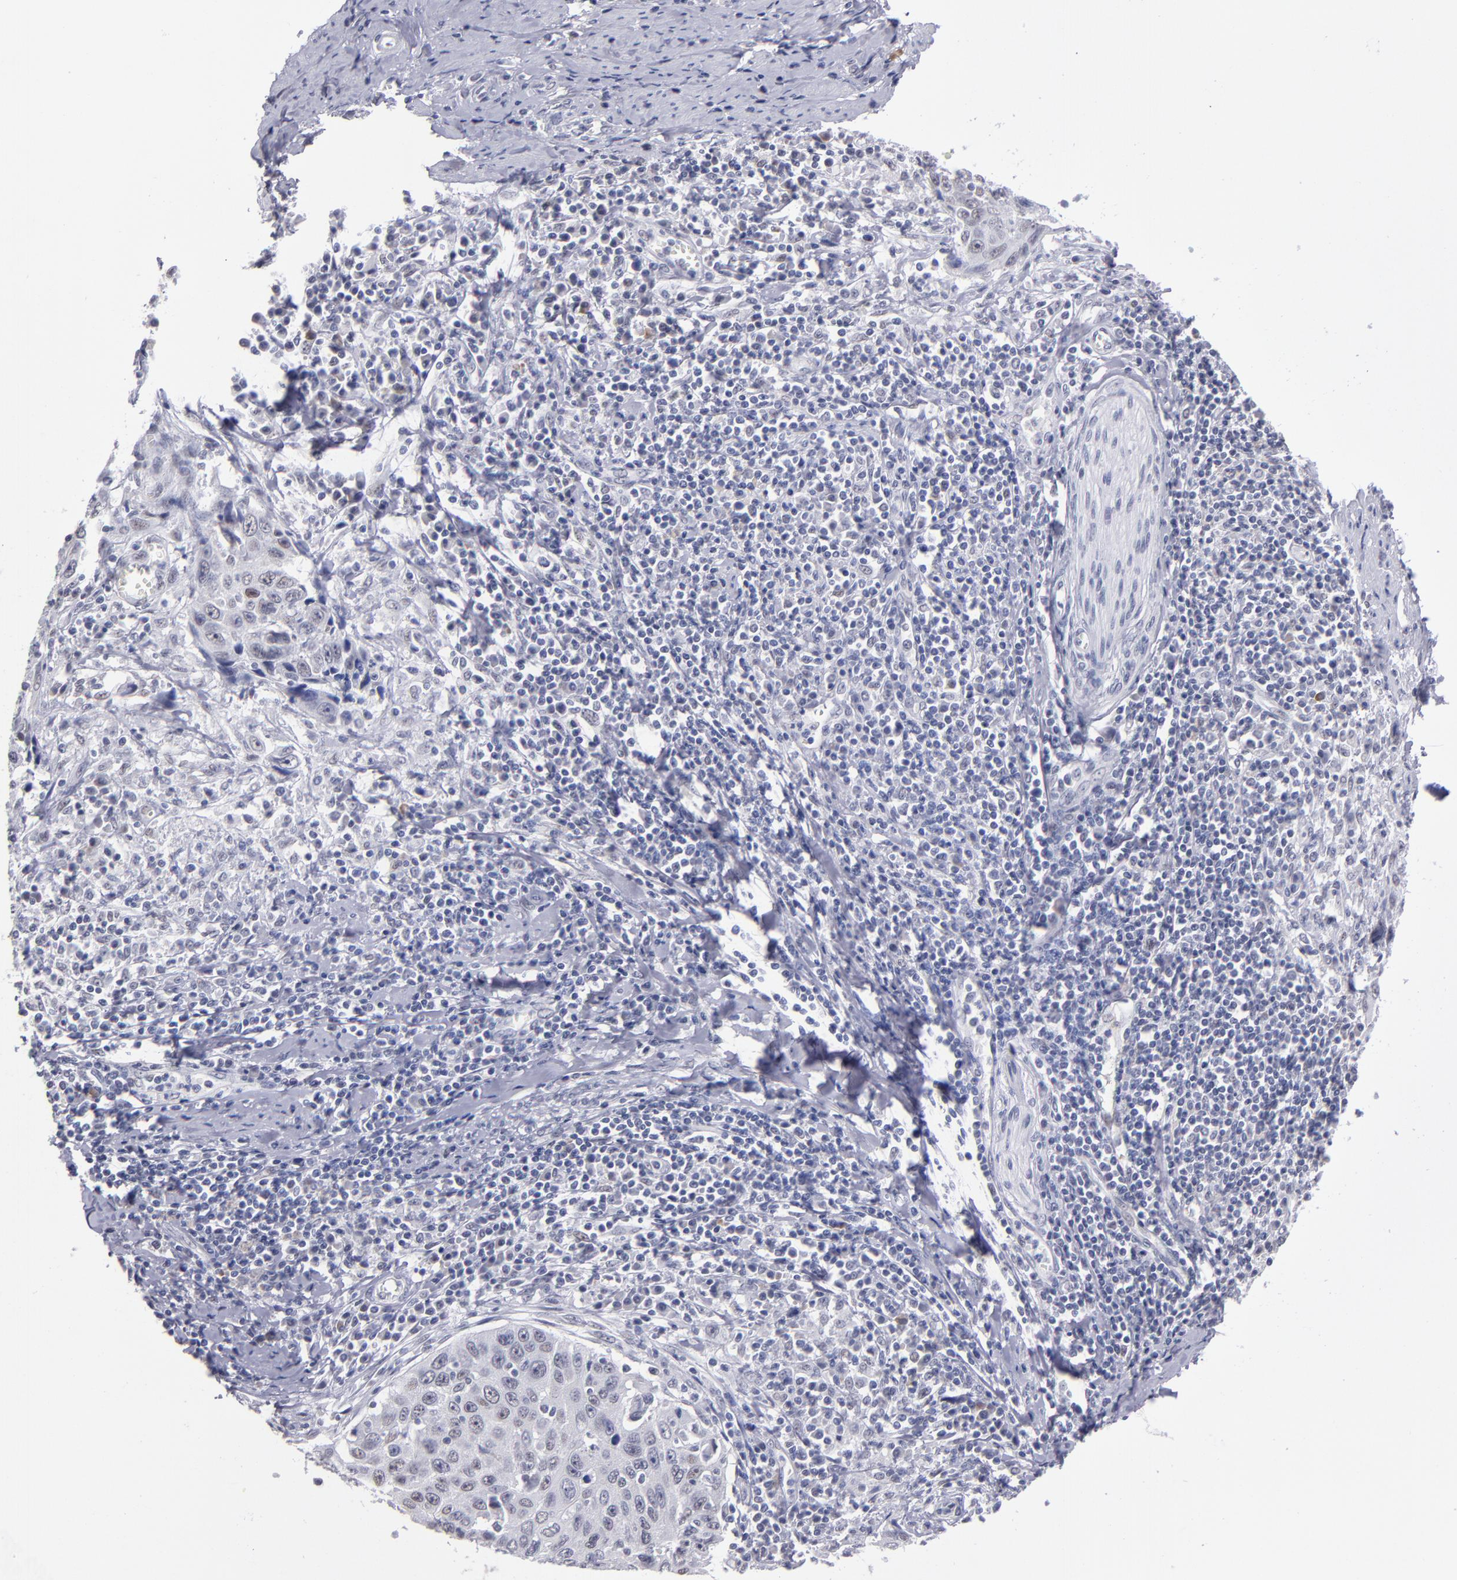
{"staining": {"intensity": "weak", "quantity": "<25%", "location": "nuclear"}, "tissue": "cervical cancer", "cell_type": "Tumor cells", "image_type": "cancer", "snomed": [{"axis": "morphology", "description": "Squamous cell carcinoma, NOS"}, {"axis": "topography", "description": "Cervix"}], "caption": "Protein analysis of cervical cancer reveals no significant staining in tumor cells. Nuclei are stained in blue.", "gene": "OTUB2", "patient": {"sex": "female", "age": 53}}